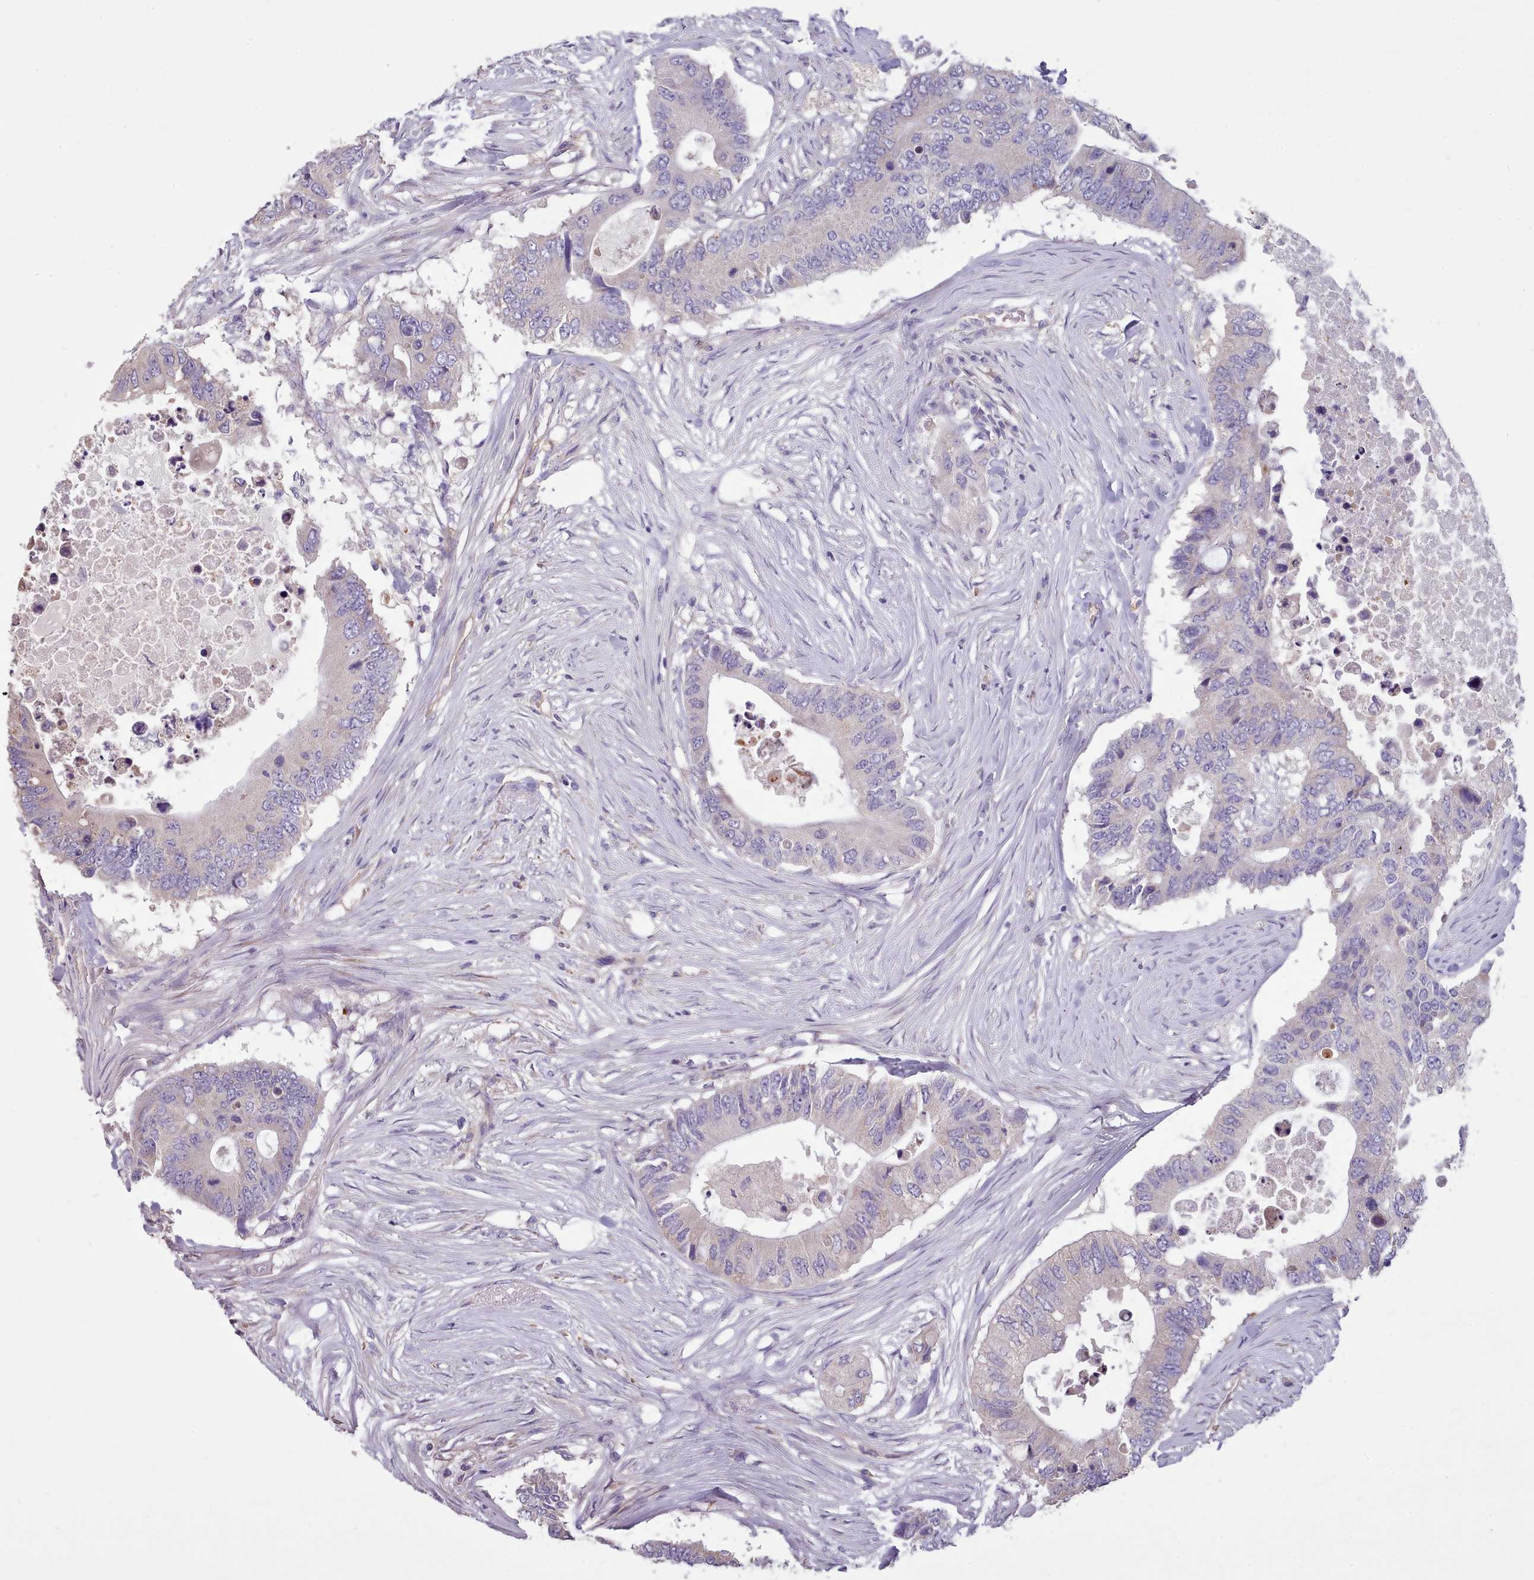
{"staining": {"intensity": "weak", "quantity": "<25%", "location": "cytoplasmic/membranous"}, "tissue": "colorectal cancer", "cell_type": "Tumor cells", "image_type": "cancer", "snomed": [{"axis": "morphology", "description": "Adenocarcinoma, NOS"}, {"axis": "topography", "description": "Colon"}], "caption": "Photomicrograph shows no significant protein expression in tumor cells of colorectal cancer.", "gene": "DPF1", "patient": {"sex": "male", "age": 71}}